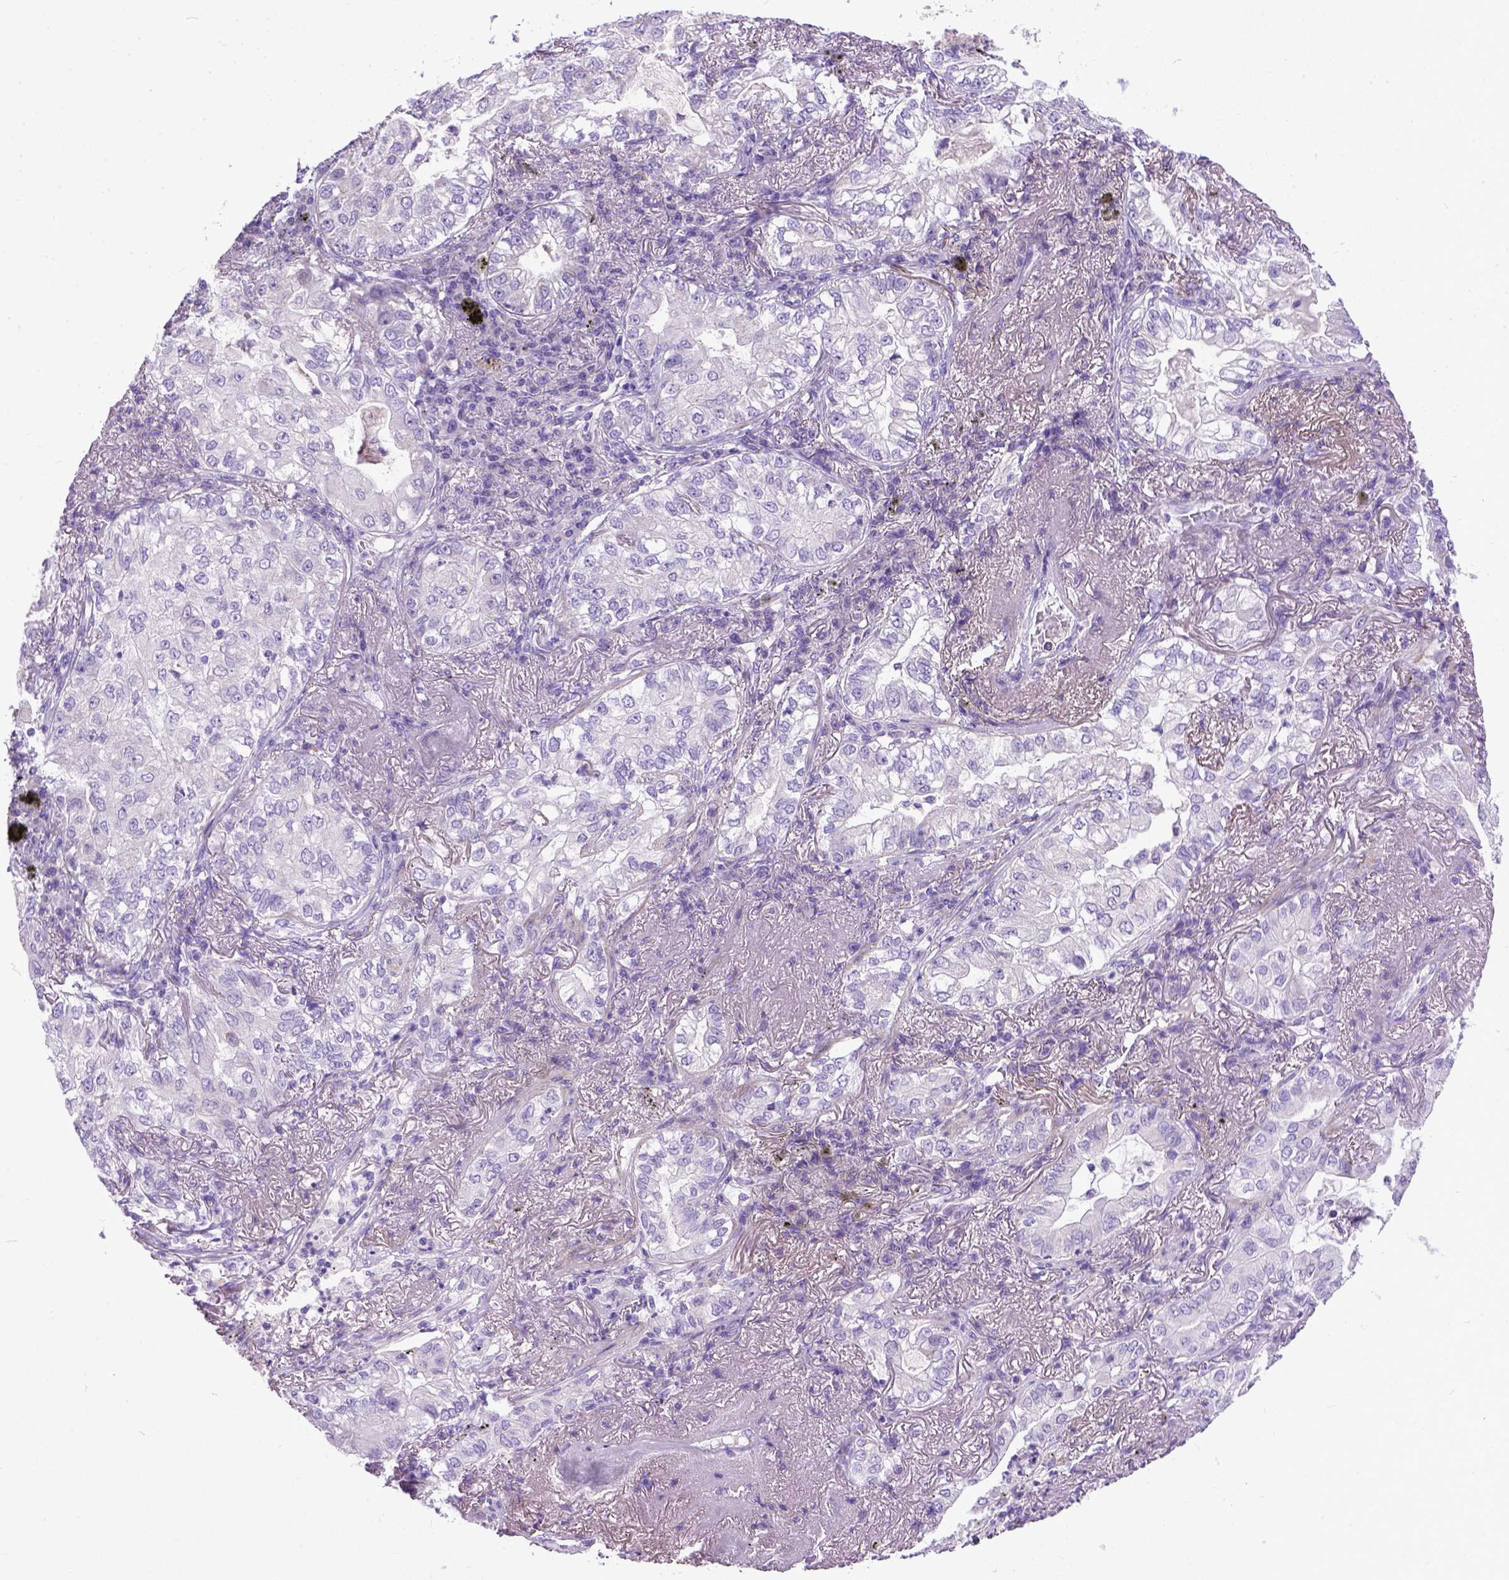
{"staining": {"intensity": "negative", "quantity": "none", "location": "none"}, "tissue": "lung cancer", "cell_type": "Tumor cells", "image_type": "cancer", "snomed": [{"axis": "morphology", "description": "Adenocarcinoma, NOS"}, {"axis": "topography", "description": "Lung"}], "caption": "High power microscopy histopathology image of an IHC image of adenocarcinoma (lung), revealing no significant staining in tumor cells.", "gene": "PLK5", "patient": {"sex": "female", "age": 73}}